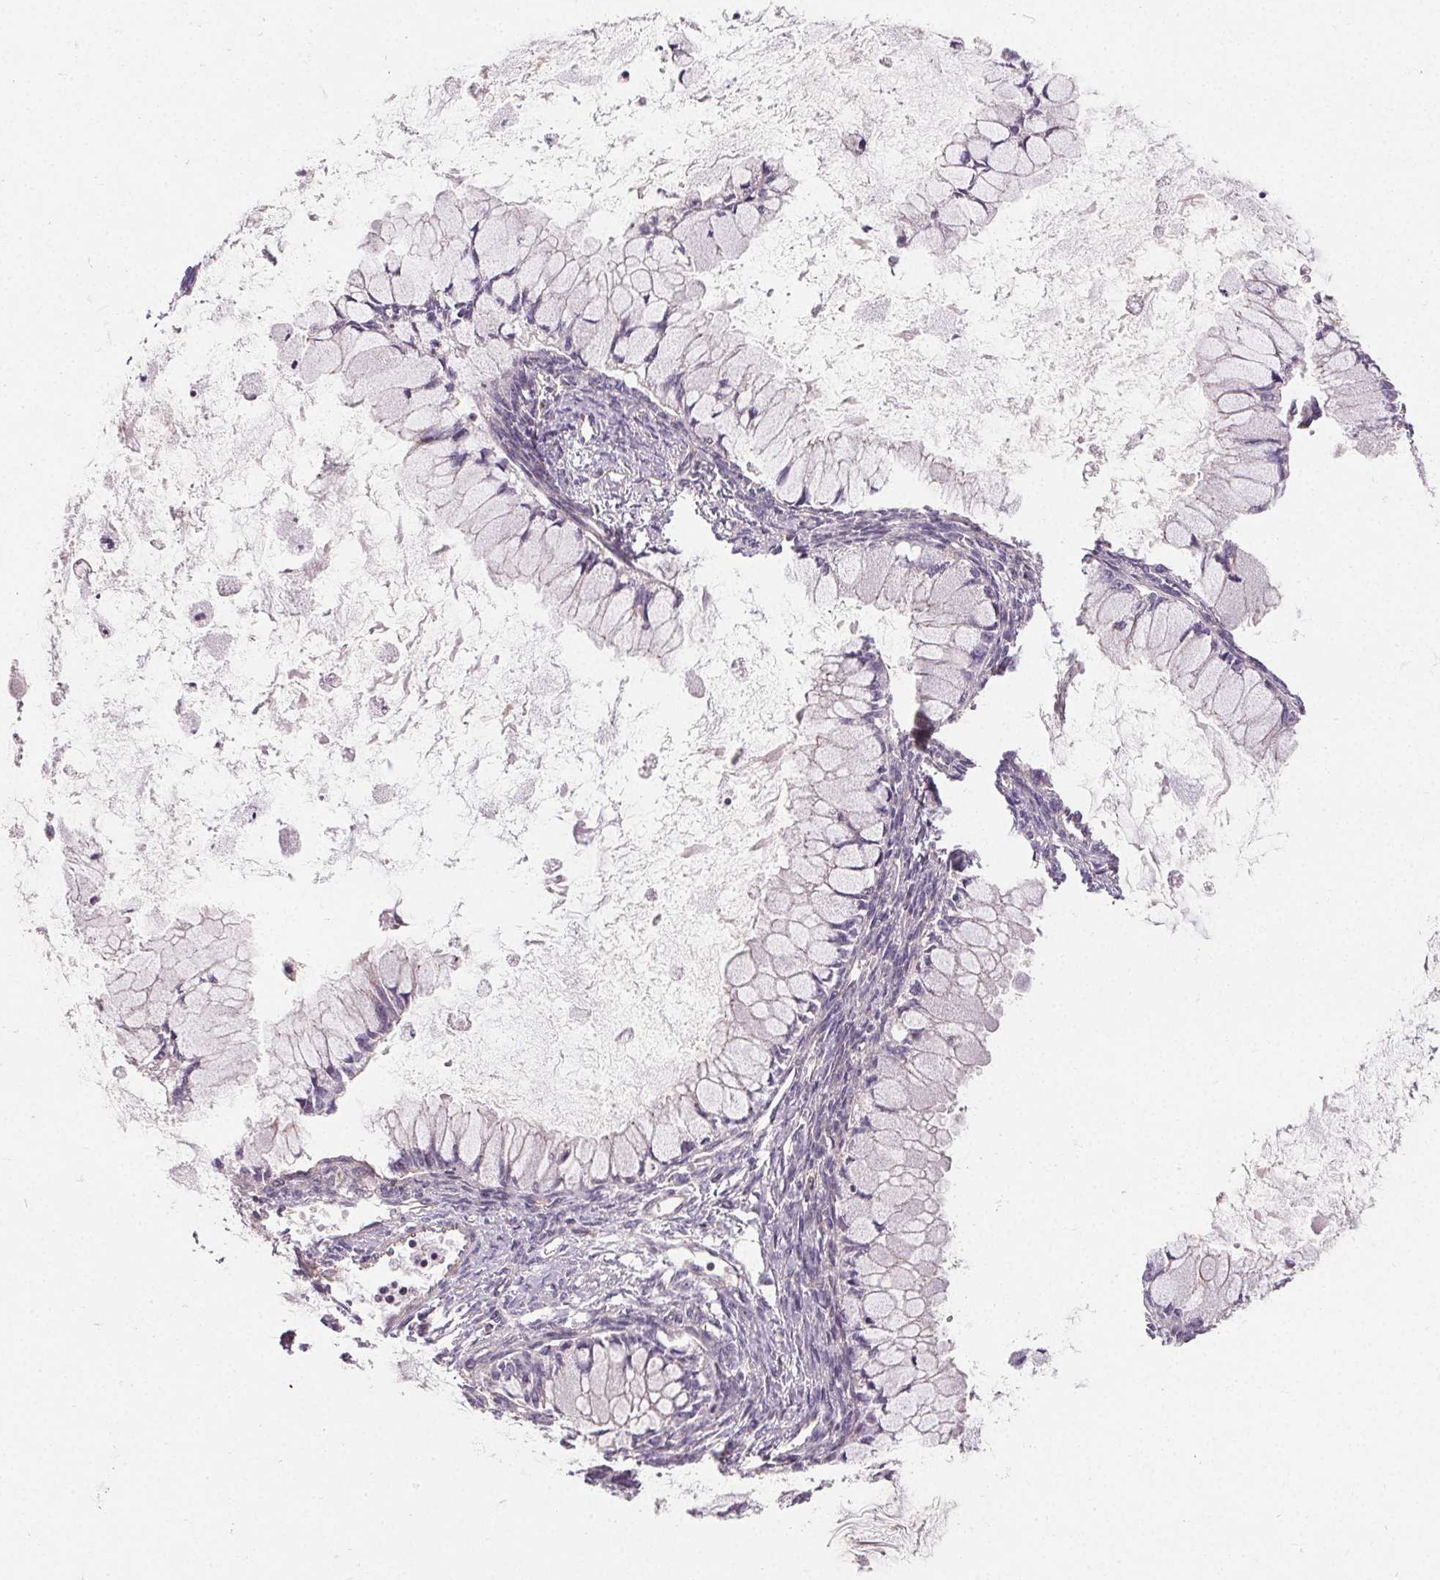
{"staining": {"intensity": "negative", "quantity": "none", "location": "none"}, "tissue": "ovarian cancer", "cell_type": "Tumor cells", "image_type": "cancer", "snomed": [{"axis": "morphology", "description": "Cystadenocarcinoma, mucinous, NOS"}, {"axis": "topography", "description": "Ovary"}], "caption": "Immunohistochemistry micrograph of ovarian cancer (mucinous cystadenocarcinoma) stained for a protein (brown), which displays no positivity in tumor cells.", "gene": "APLP1", "patient": {"sex": "female", "age": 34}}